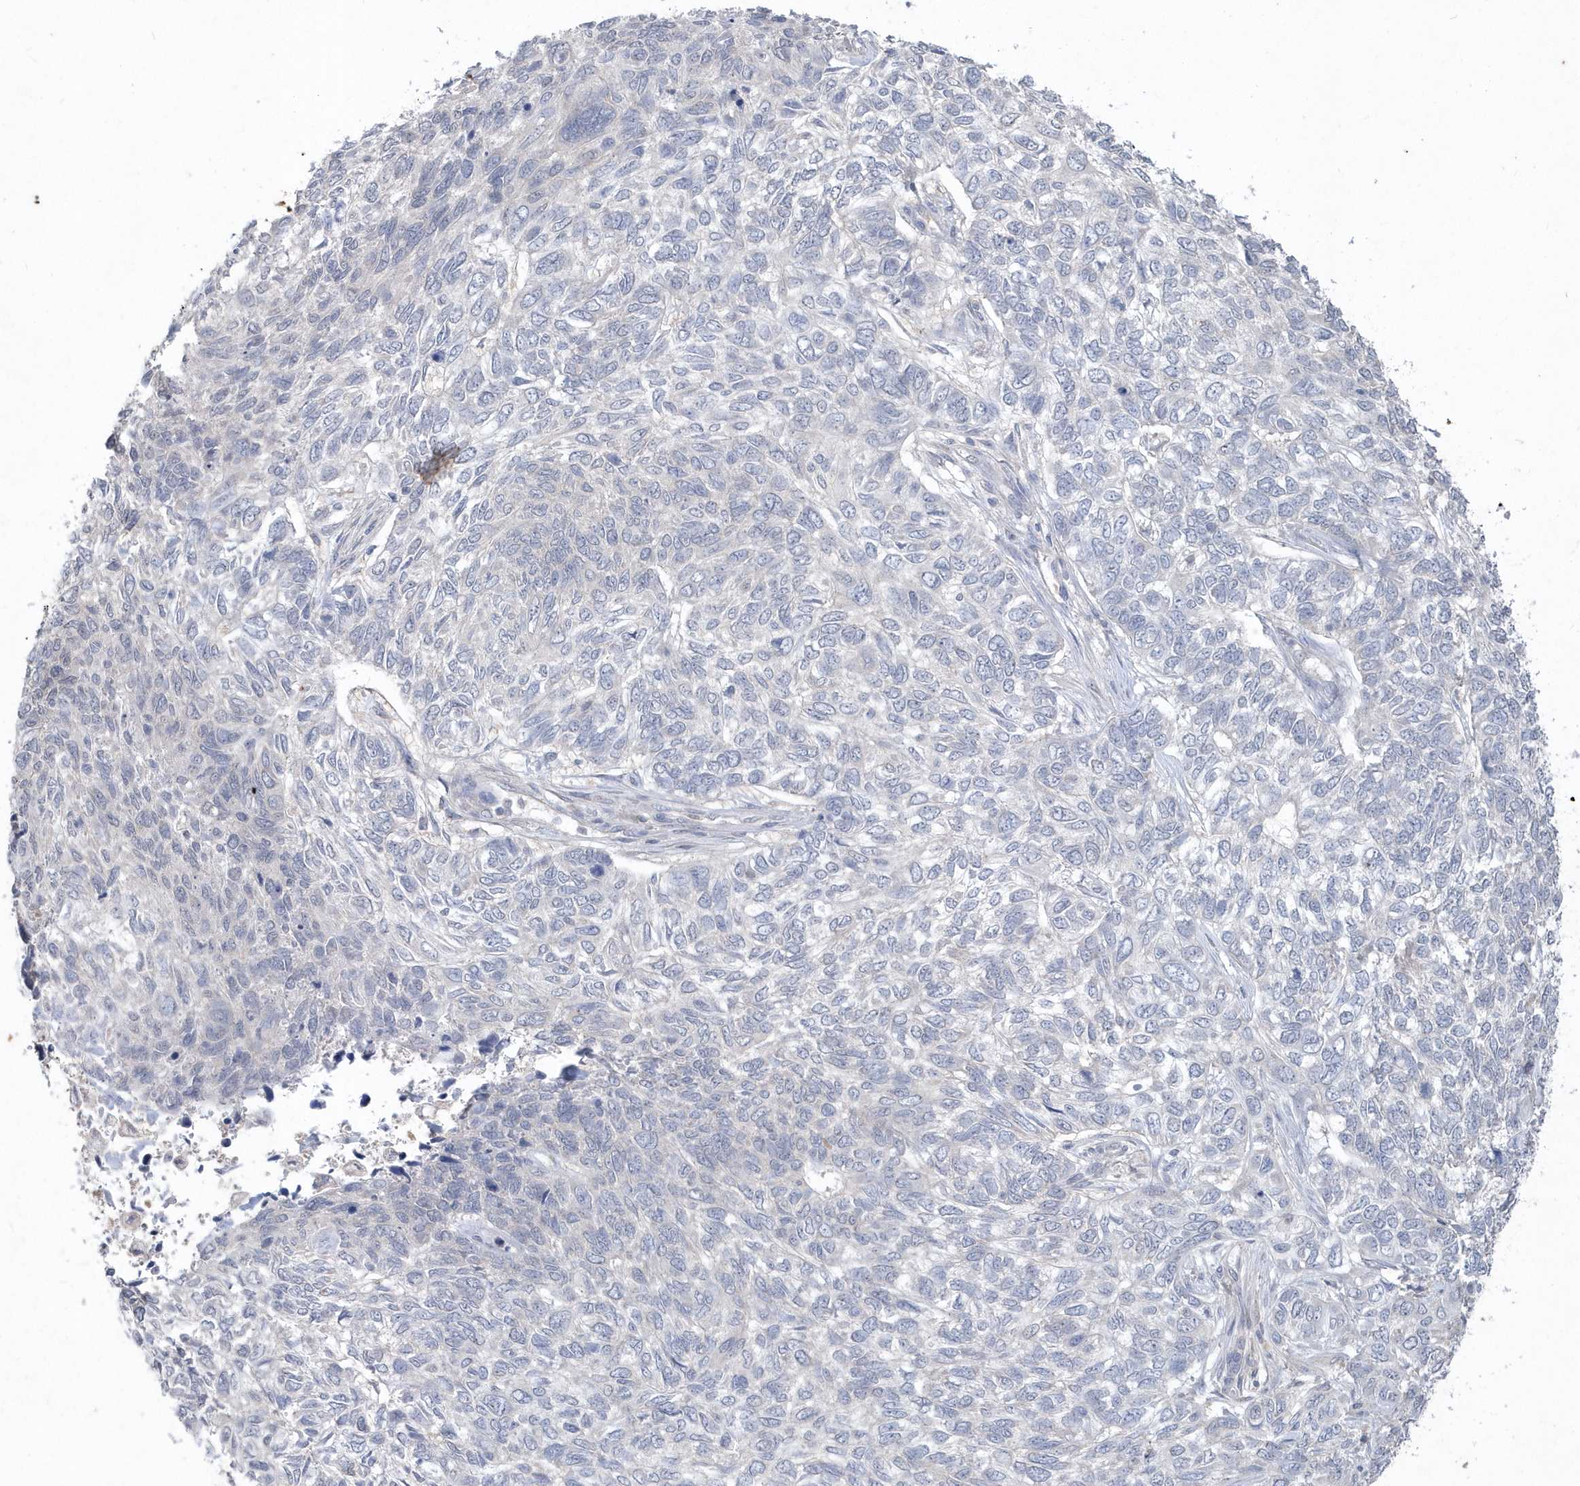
{"staining": {"intensity": "negative", "quantity": "none", "location": "none"}, "tissue": "skin cancer", "cell_type": "Tumor cells", "image_type": "cancer", "snomed": [{"axis": "morphology", "description": "Basal cell carcinoma"}, {"axis": "topography", "description": "Skin"}], "caption": "Tumor cells show no significant protein staining in skin cancer (basal cell carcinoma).", "gene": "AKR7A2", "patient": {"sex": "female", "age": 65}}